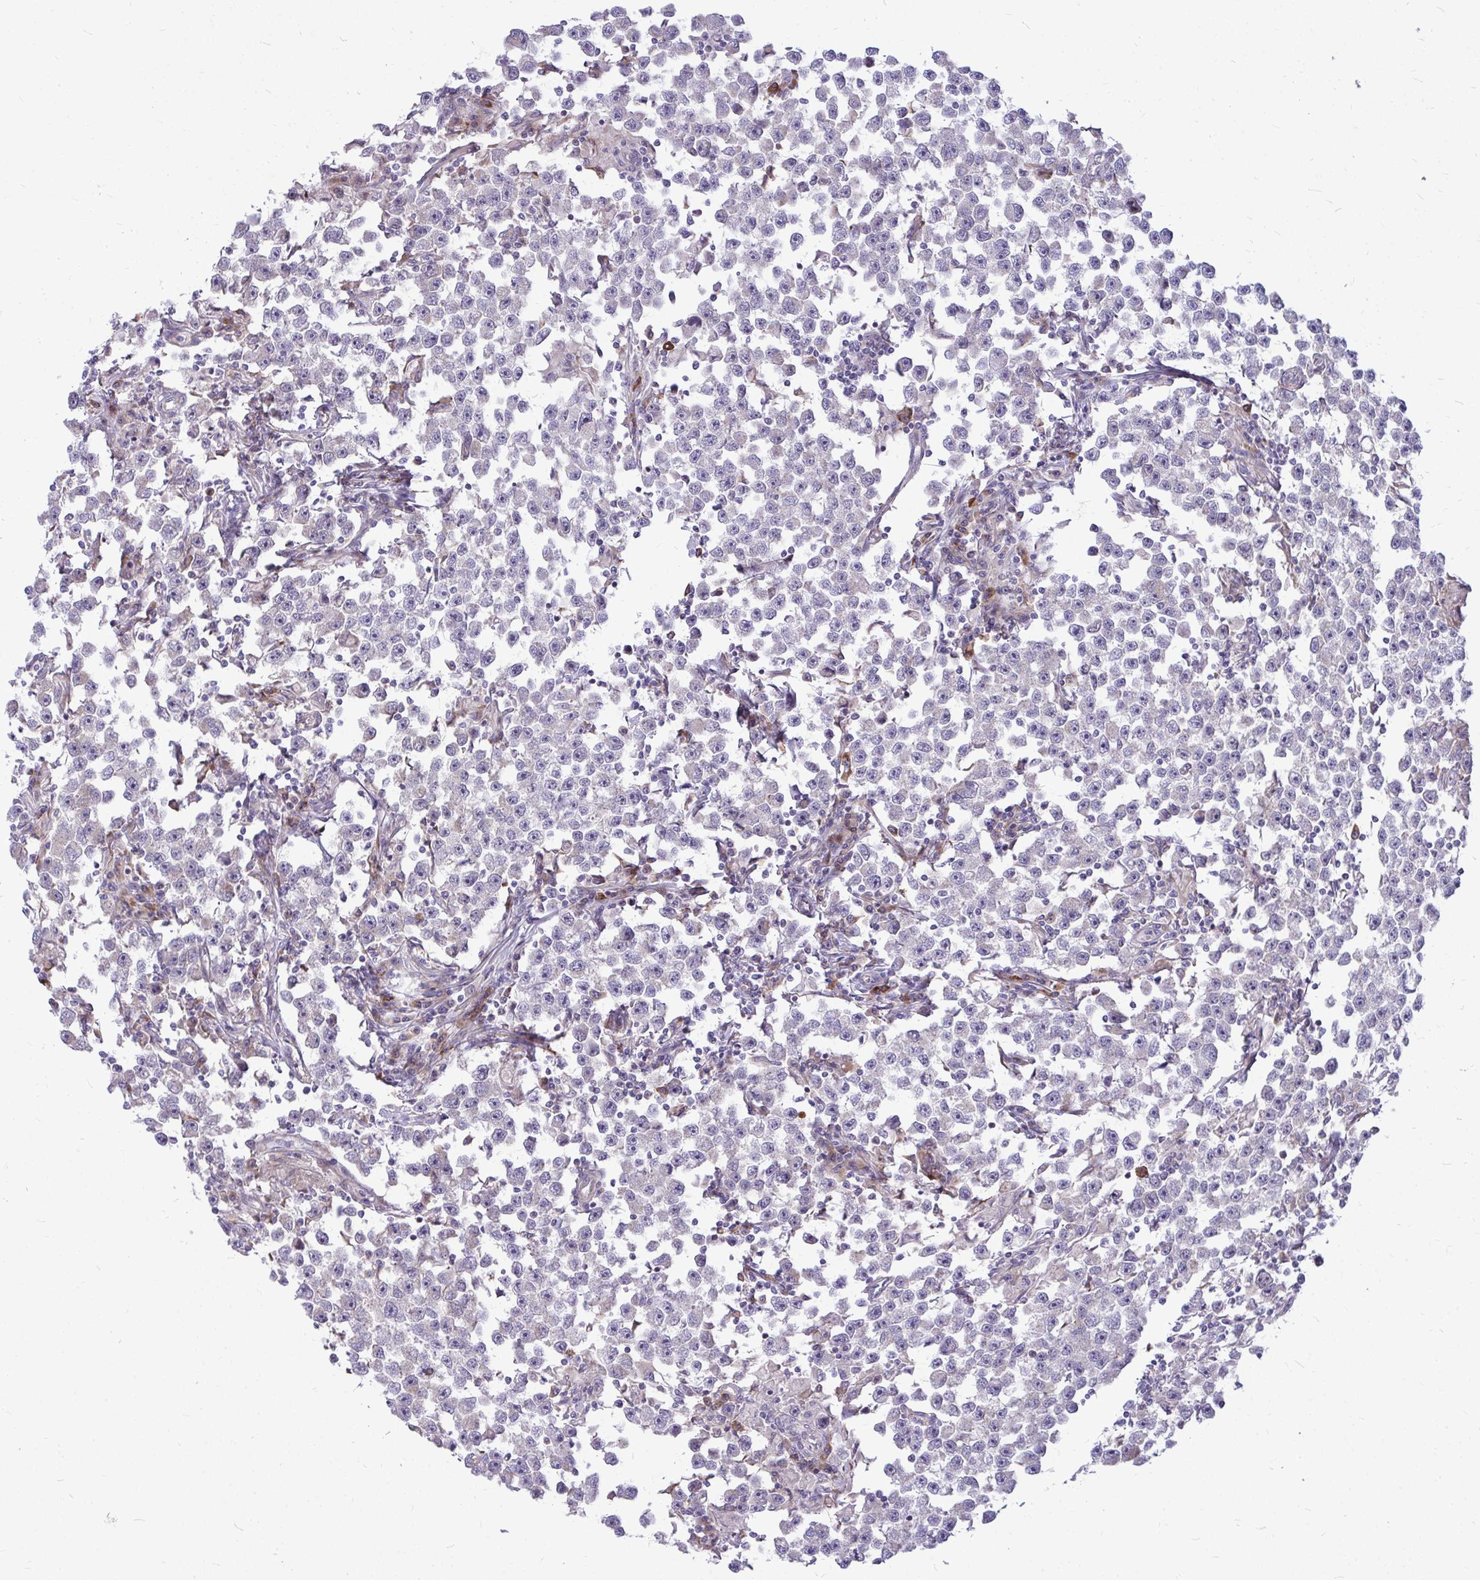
{"staining": {"intensity": "negative", "quantity": "none", "location": "none"}, "tissue": "testis cancer", "cell_type": "Tumor cells", "image_type": "cancer", "snomed": [{"axis": "morphology", "description": "Seminoma, NOS"}, {"axis": "topography", "description": "Testis"}], "caption": "High magnification brightfield microscopy of testis cancer (seminoma) stained with DAB (3,3'-diaminobenzidine) (brown) and counterstained with hematoxylin (blue): tumor cells show no significant staining.", "gene": "ZSCAN25", "patient": {"sex": "male", "age": 33}}